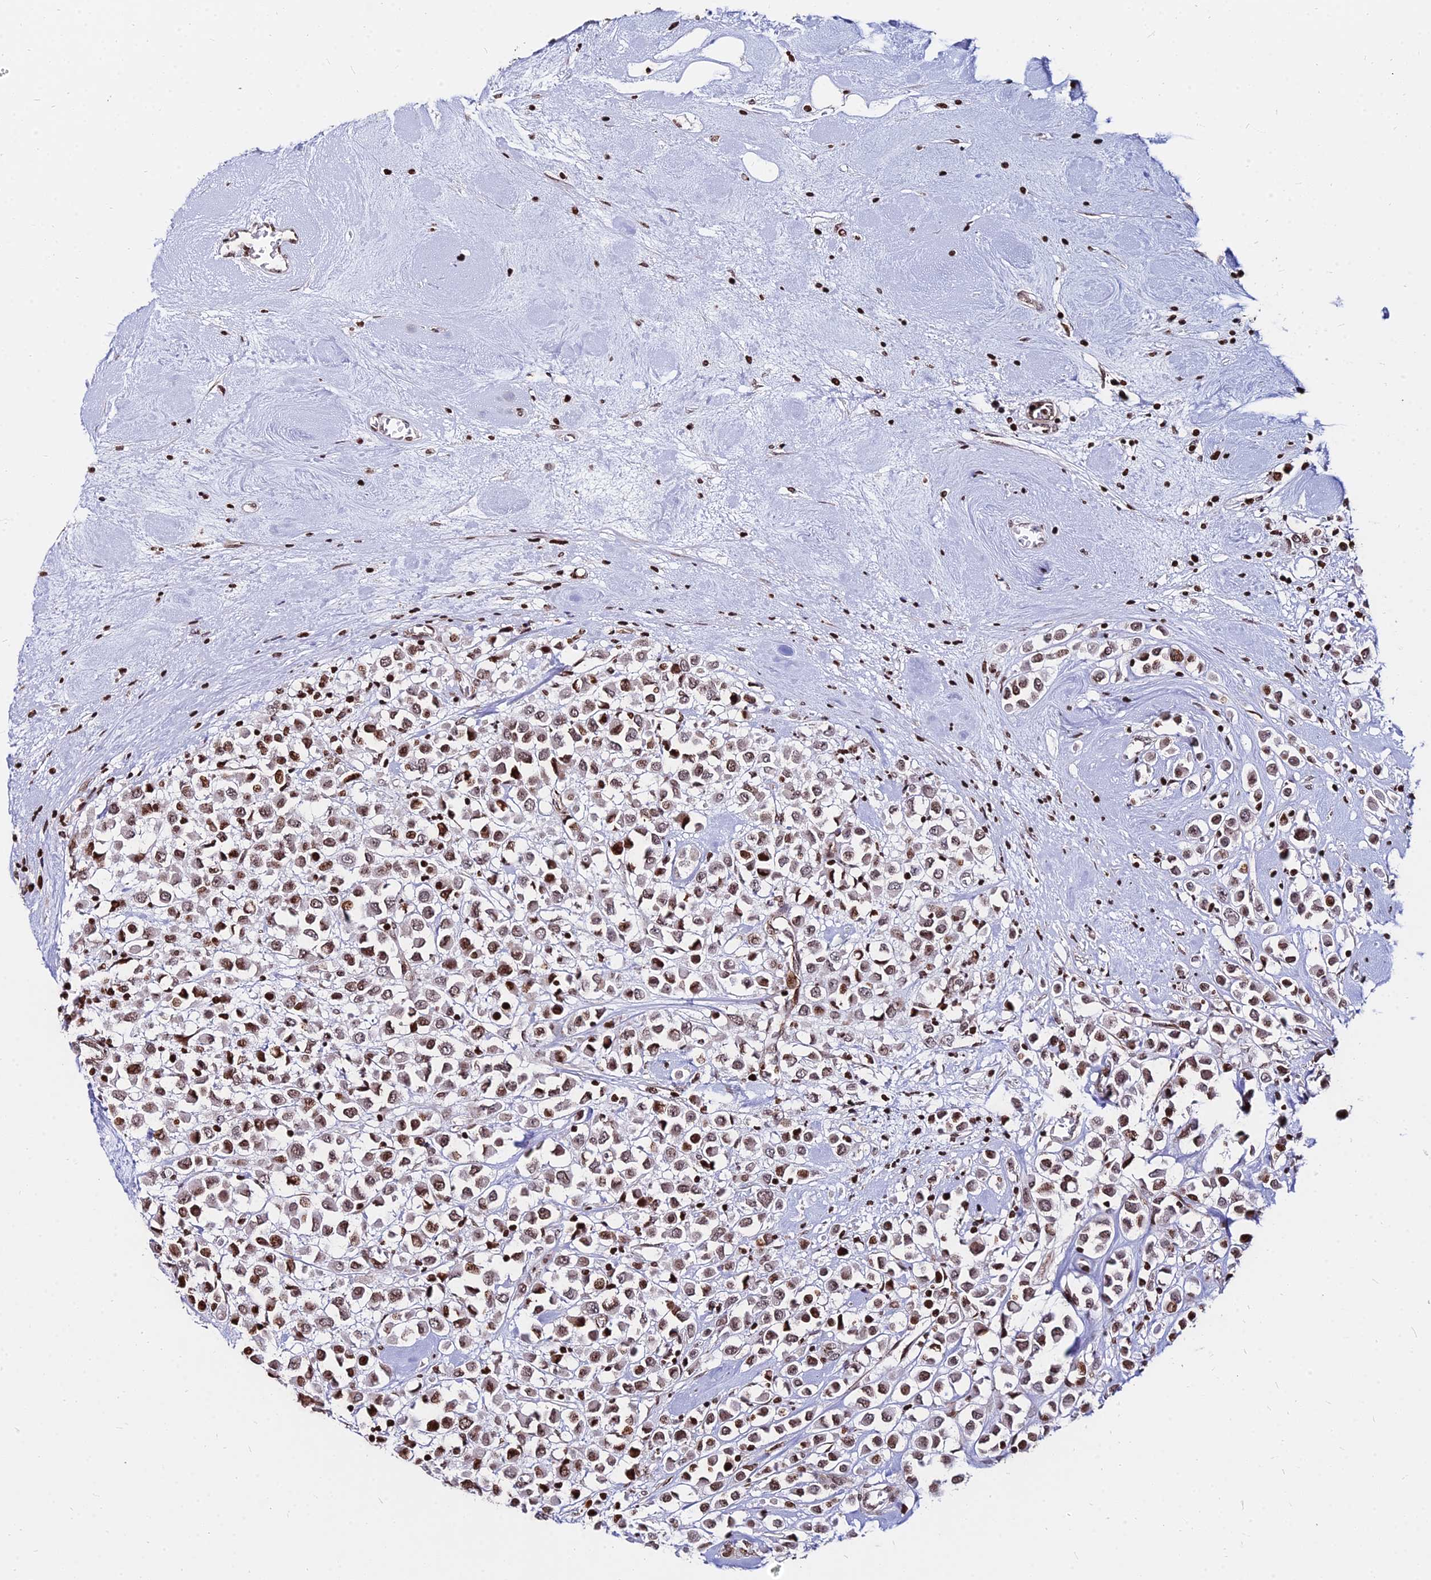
{"staining": {"intensity": "moderate", "quantity": ">75%", "location": "nuclear"}, "tissue": "breast cancer", "cell_type": "Tumor cells", "image_type": "cancer", "snomed": [{"axis": "morphology", "description": "Duct carcinoma"}, {"axis": "topography", "description": "Breast"}], "caption": "A medium amount of moderate nuclear positivity is identified in approximately >75% of tumor cells in breast cancer (infiltrating ductal carcinoma) tissue.", "gene": "NYAP2", "patient": {"sex": "female", "age": 61}}